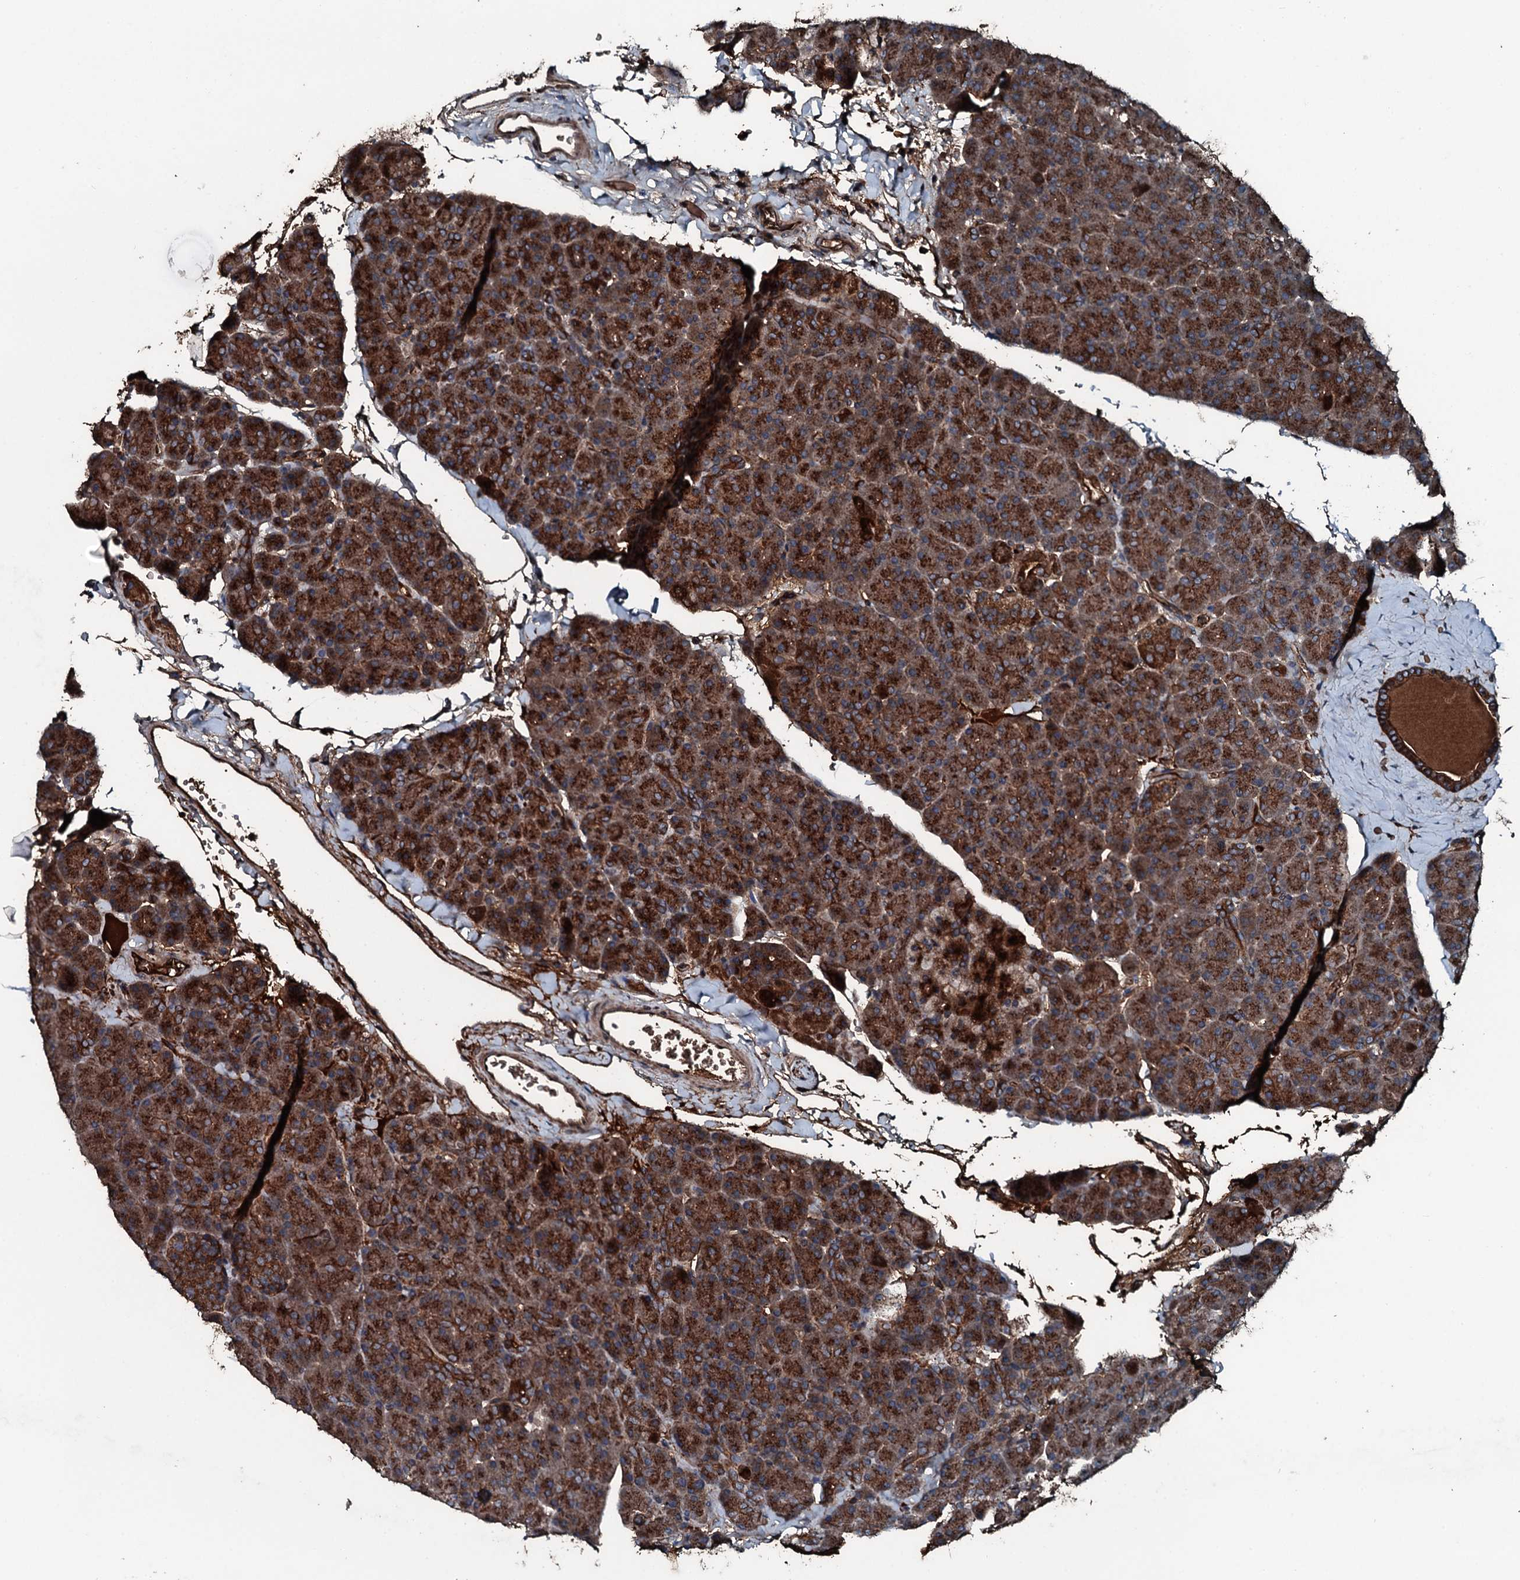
{"staining": {"intensity": "strong", "quantity": ">75%", "location": "cytoplasmic/membranous"}, "tissue": "pancreas", "cell_type": "Exocrine glandular cells", "image_type": "normal", "snomed": [{"axis": "morphology", "description": "Normal tissue, NOS"}, {"axis": "topography", "description": "Pancreas"}], "caption": "High-magnification brightfield microscopy of normal pancreas stained with DAB (brown) and counterstained with hematoxylin (blue). exocrine glandular cells exhibit strong cytoplasmic/membranous expression is identified in about>75% of cells.", "gene": "TRIM7", "patient": {"sex": "male", "age": 36}}